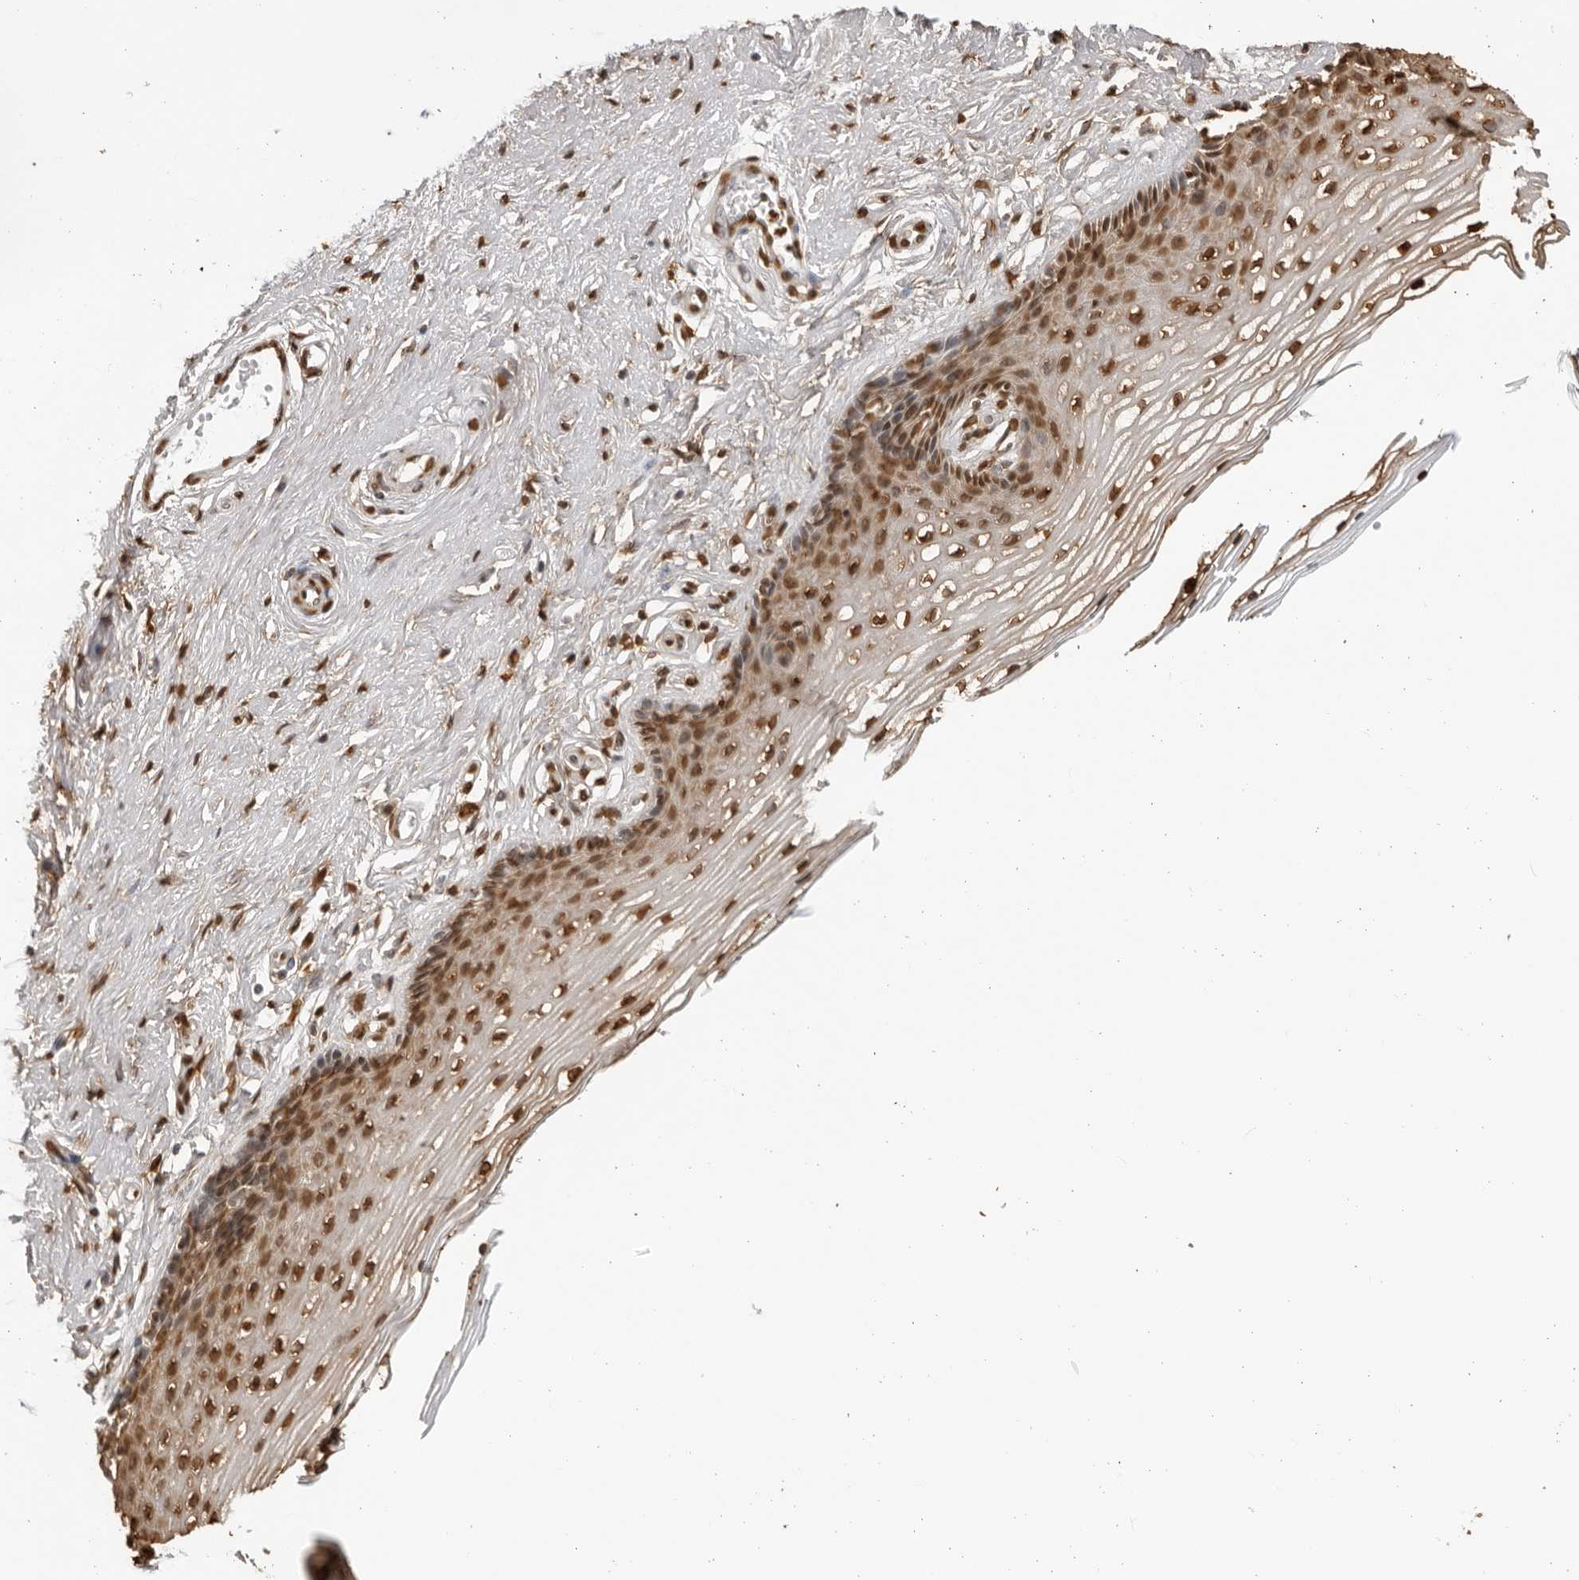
{"staining": {"intensity": "strong", "quantity": ">75%", "location": "nuclear"}, "tissue": "vagina", "cell_type": "Squamous epithelial cells", "image_type": "normal", "snomed": [{"axis": "morphology", "description": "Normal tissue, NOS"}, {"axis": "topography", "description": "Vagina"}], "caption": "Immunohistochemical staining of normal vagina demonstrates strong nuclear protein positivity in about >75% of squamous epithelial cells. The protein of interest is stained brown, and the nuclei are stained in blue (DAB IHC with brightfield microscopy, high magnification).", "gene": "ZFP91", "patient": {"sex": "female", "age": 46}}